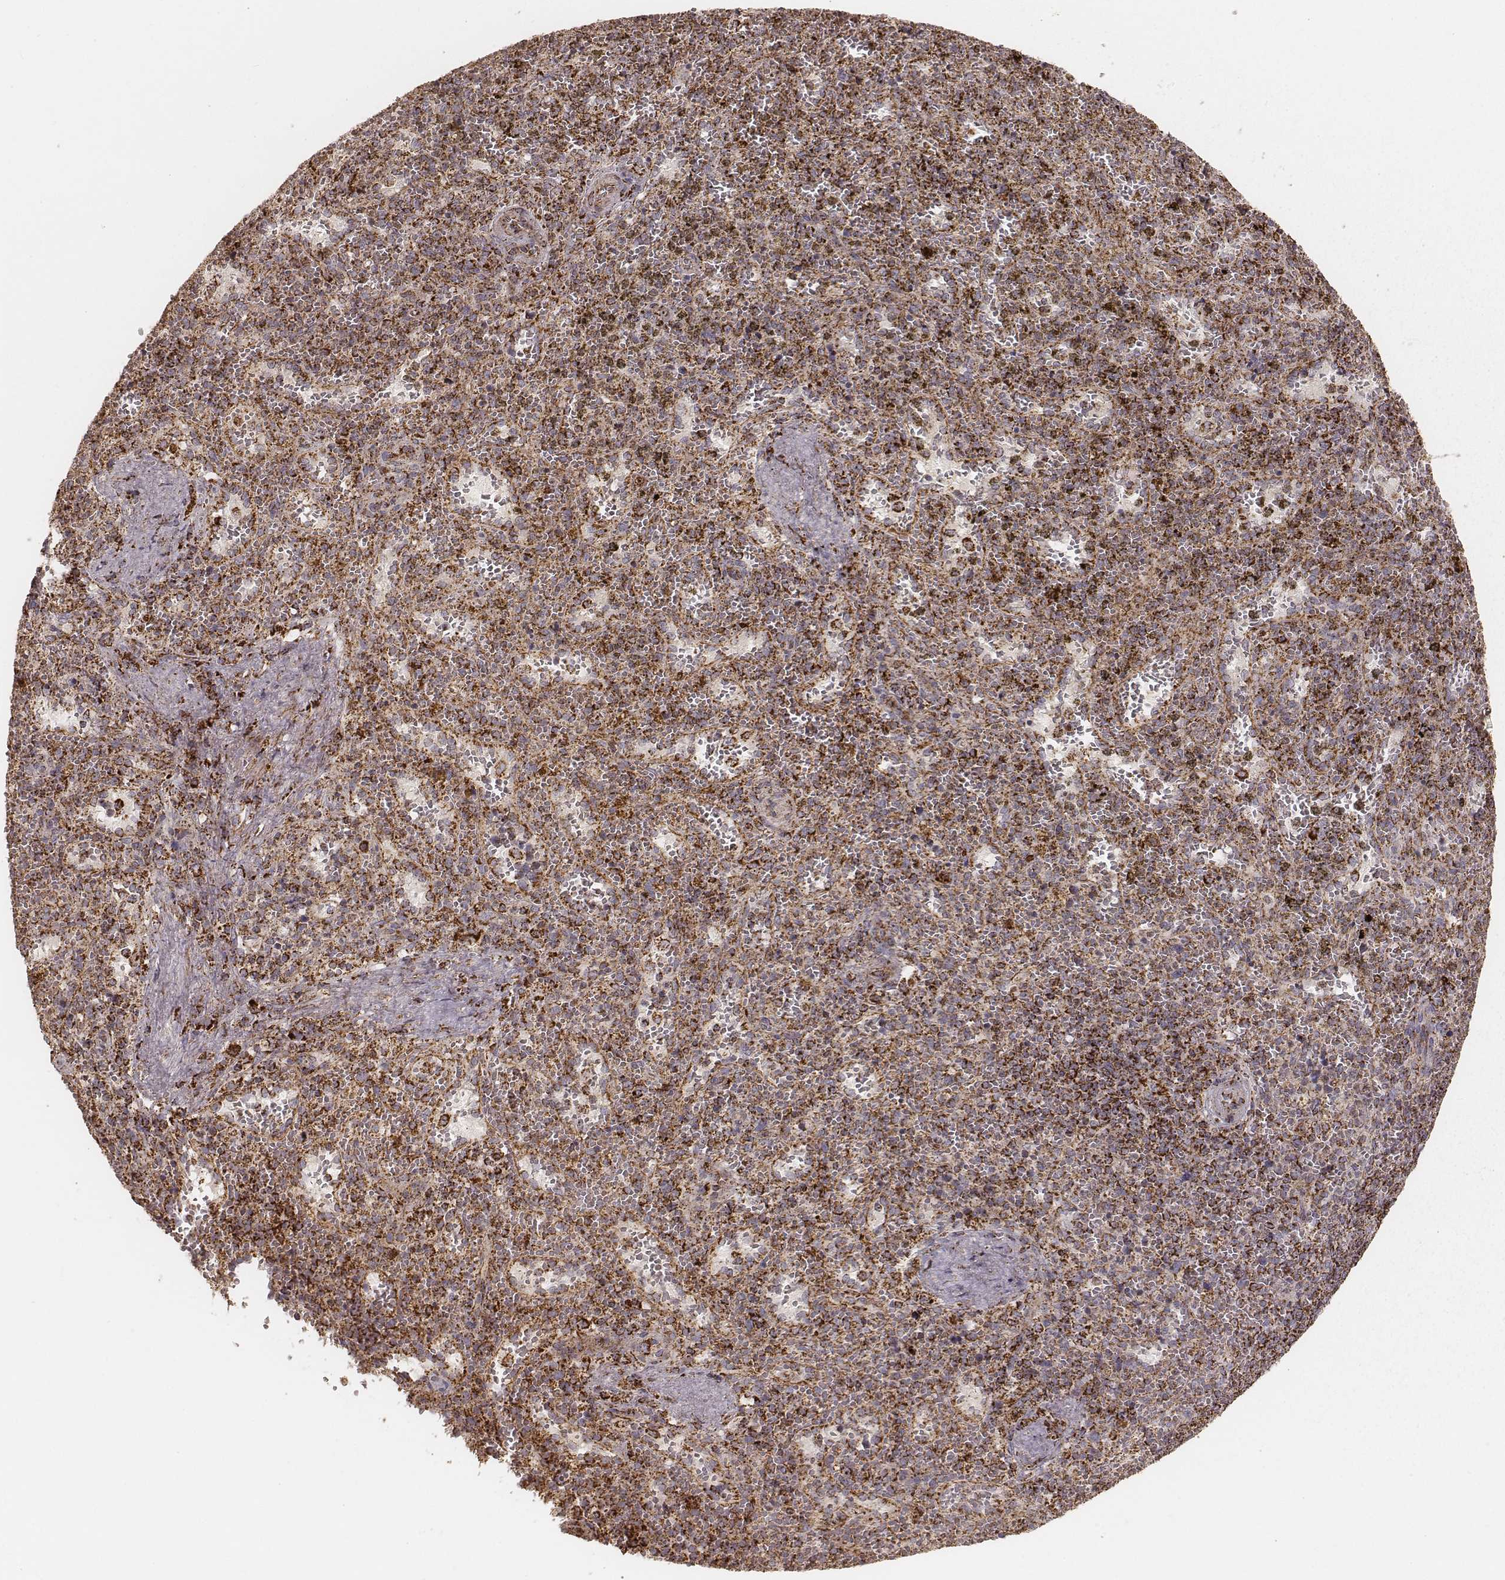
{"staining": {"intensity": "strong", "quantity": ">75%", "location": "cytoplasmic/membranous"}, "tissue": "spleen", "cell_type": "Cells in red pulp", "image_type": "normal", "snomed": [{"axis": "morphology", "description": "Normal tissue, NOS"}, {"axis": "topography", "description": "Spleen"}], "caption": "Protein expression by IHC displays strong cytoplasmic/membranous expression in approximately >75% of cells in red pulp in benign spleen.", "gene": "CS", "patient": {"sex": "female", "age": 50}}